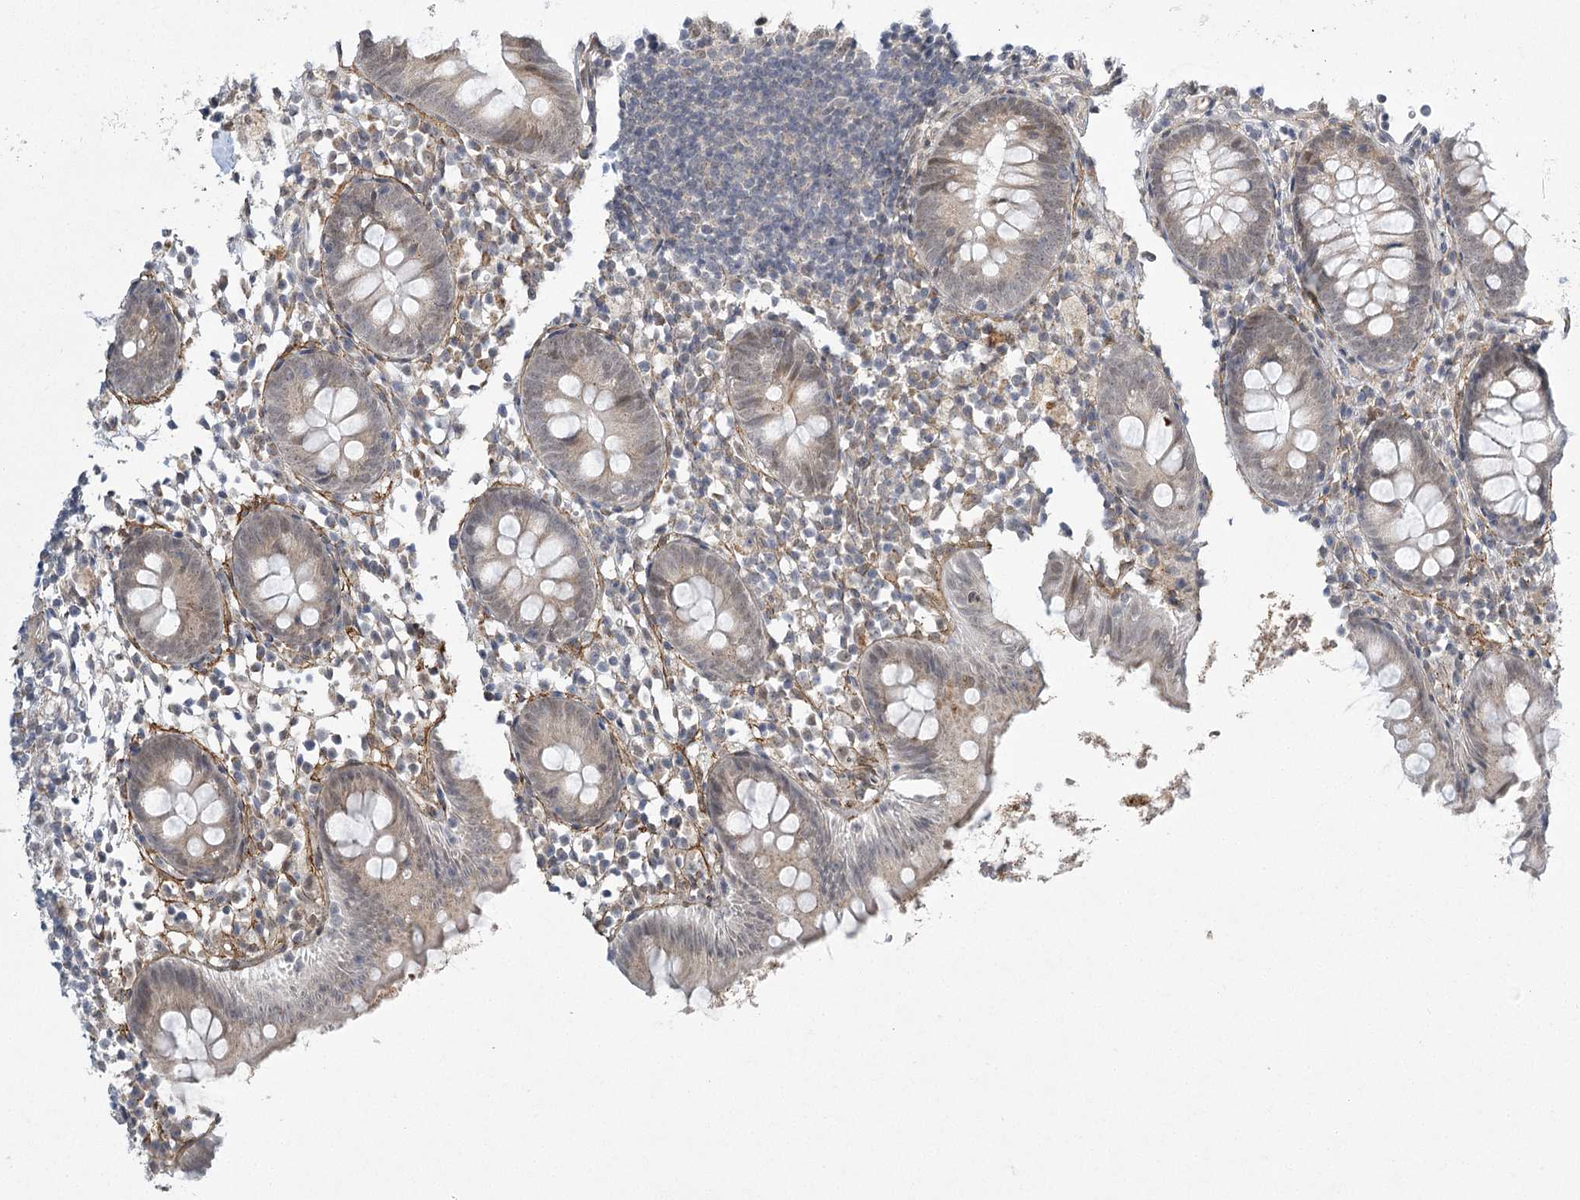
{"staining": {"intensity": "weak", "quantity": "25%-75%", "location": "nuclear"}, "tissue": "appendix", "cell_type": "Glandular cells", "image_type": "normal", "snomed": [{"axis": "morphology", "description": "Normal tissue, NOS"}, {"axis": "topography", "description": "Appendix"}], "caption": "High-power microscopy captured an immunohistochemistry (IHC) micrograph of normal appendix, revealing weak nuclear expression in about 25%-75% of glandular cells.", "gene": "MED28", "patient": {"sex": "female", "age": 20}}